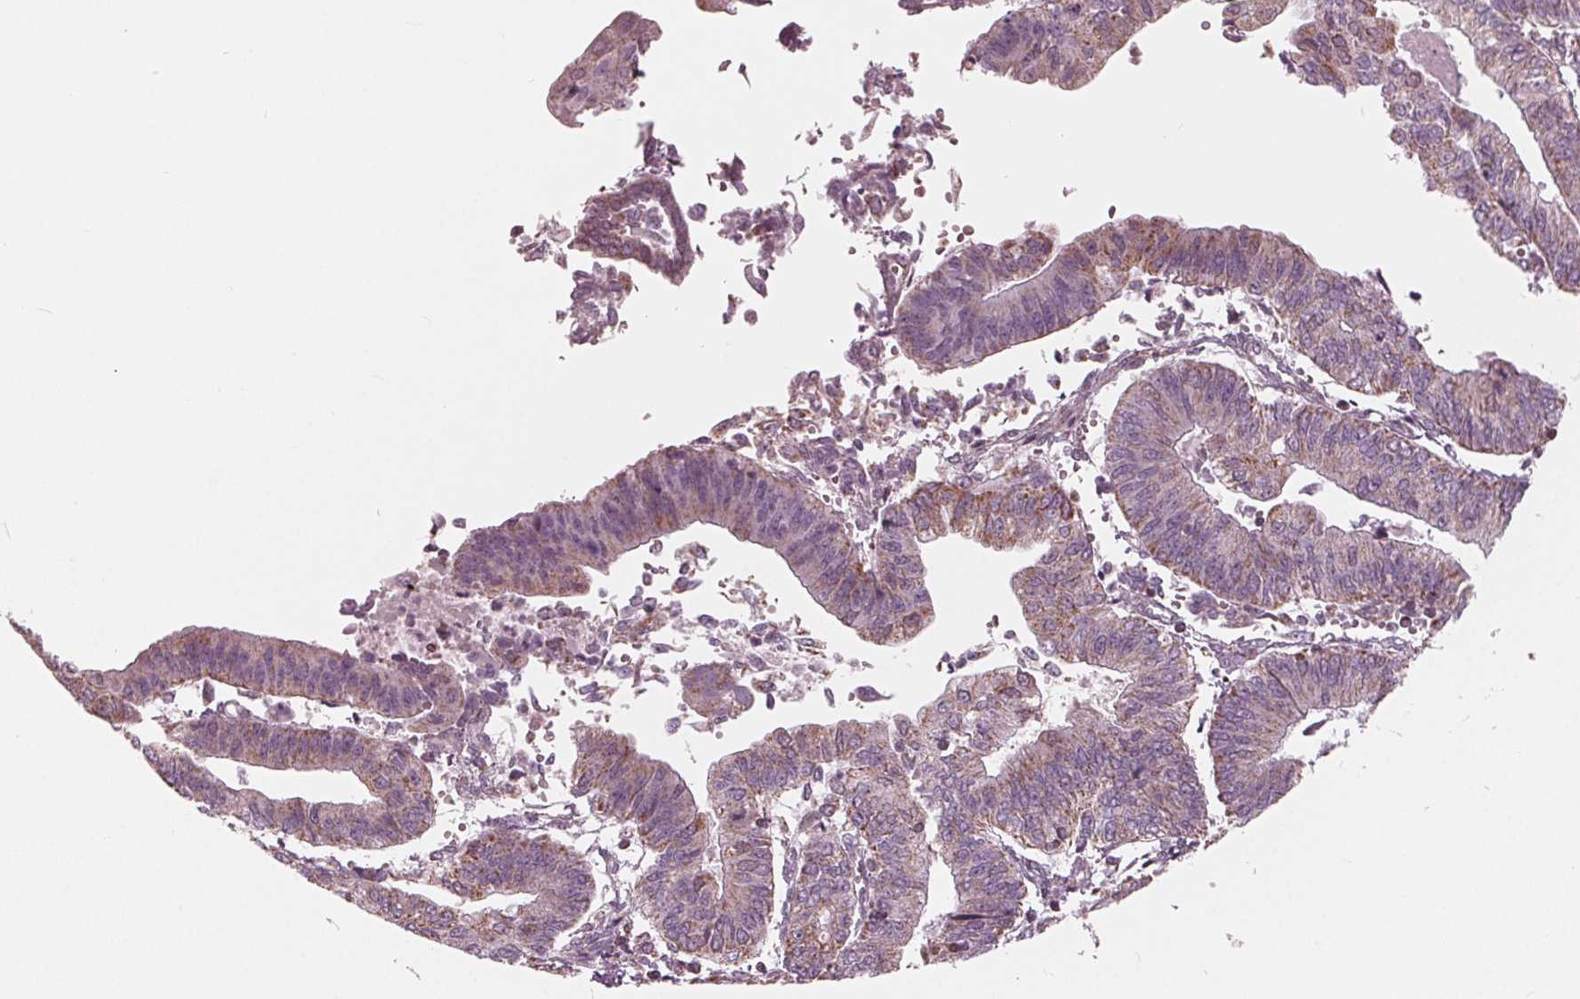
{"staining": {"intensity": "moderate", "quantity": "<25%", "location": "cytoplasmic/membranous"}, "tissue": "endometrial cancer", "cell_type": "Tumor cells", "image_type": "cancer", "snomed": [{"axis": "morphology", "description": "Adenocarcinoma, NOS"}, {"axis": "topography", "description": "Endometrium"}], "caption": "Immunohistochemistry histopathology image of endometrial cancer (adenocarcinoma) stained for a protein (brown), which displays low levels of moderate cytoplasmic/membranous expression in about <25% of tumor cells.", "gene": "DCAF4L2", "patient": {"sex": "female", "age": 65}}